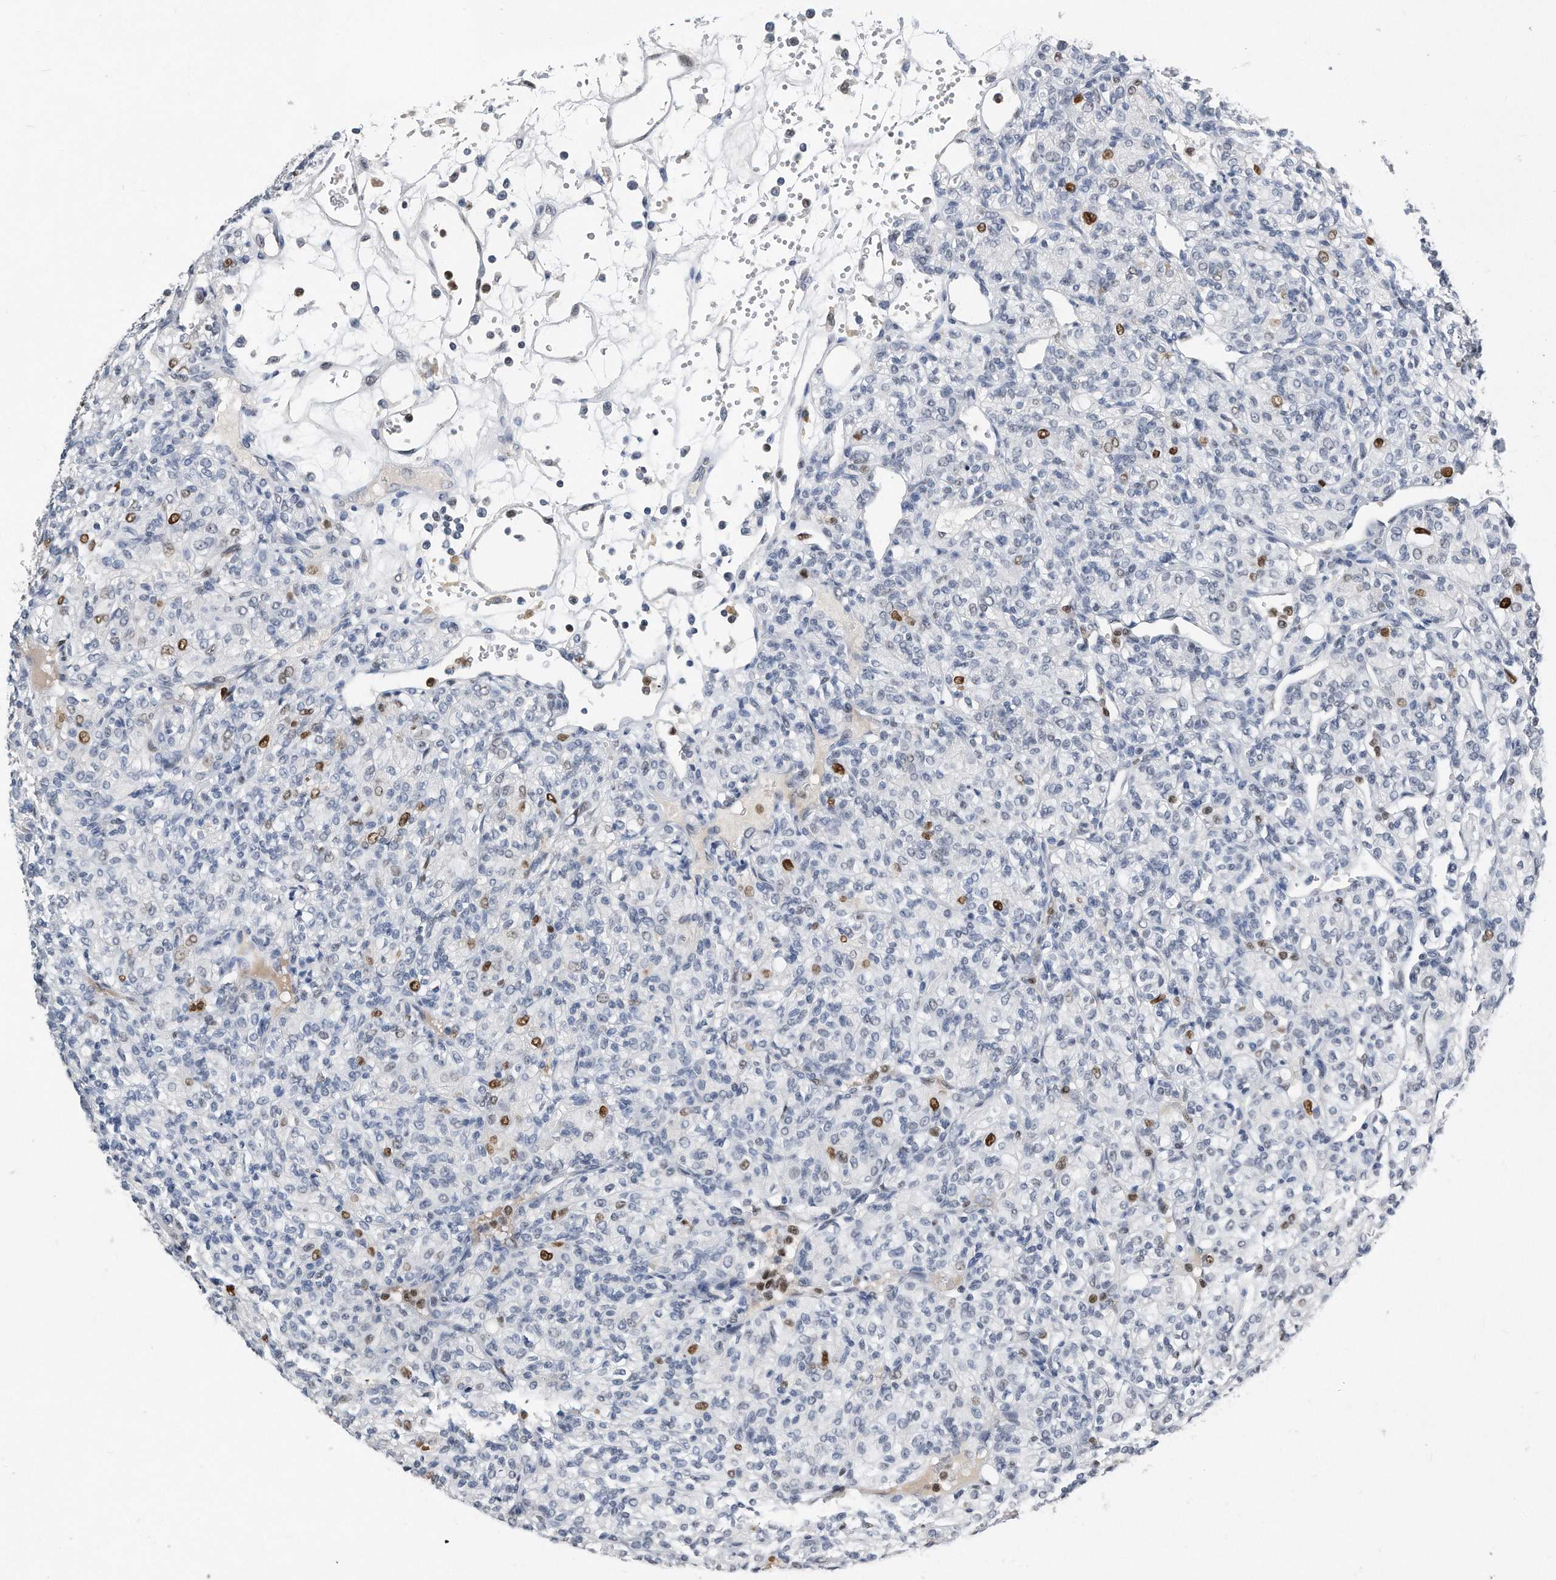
{"staining": {"intensity": "strong", "quantity": "<25%", "location": "nuclear"}, "tissue": "renal cancer", "cell_type": "Tumor cells", "image_type": "cancer", "snomed": [{"axis": "morphology", "description": "Adenocarcinoma, NOS"}, {"axis": "topography", "description": "Kidney"}], "caption": "Immunohistochemical staining of human renal adenocarcinoma shows medium levels of strong nuclear protein staining in about <25% of tumor cells.", "gene": "PCNA", "patient": {"sex": "male", "age": 77}}